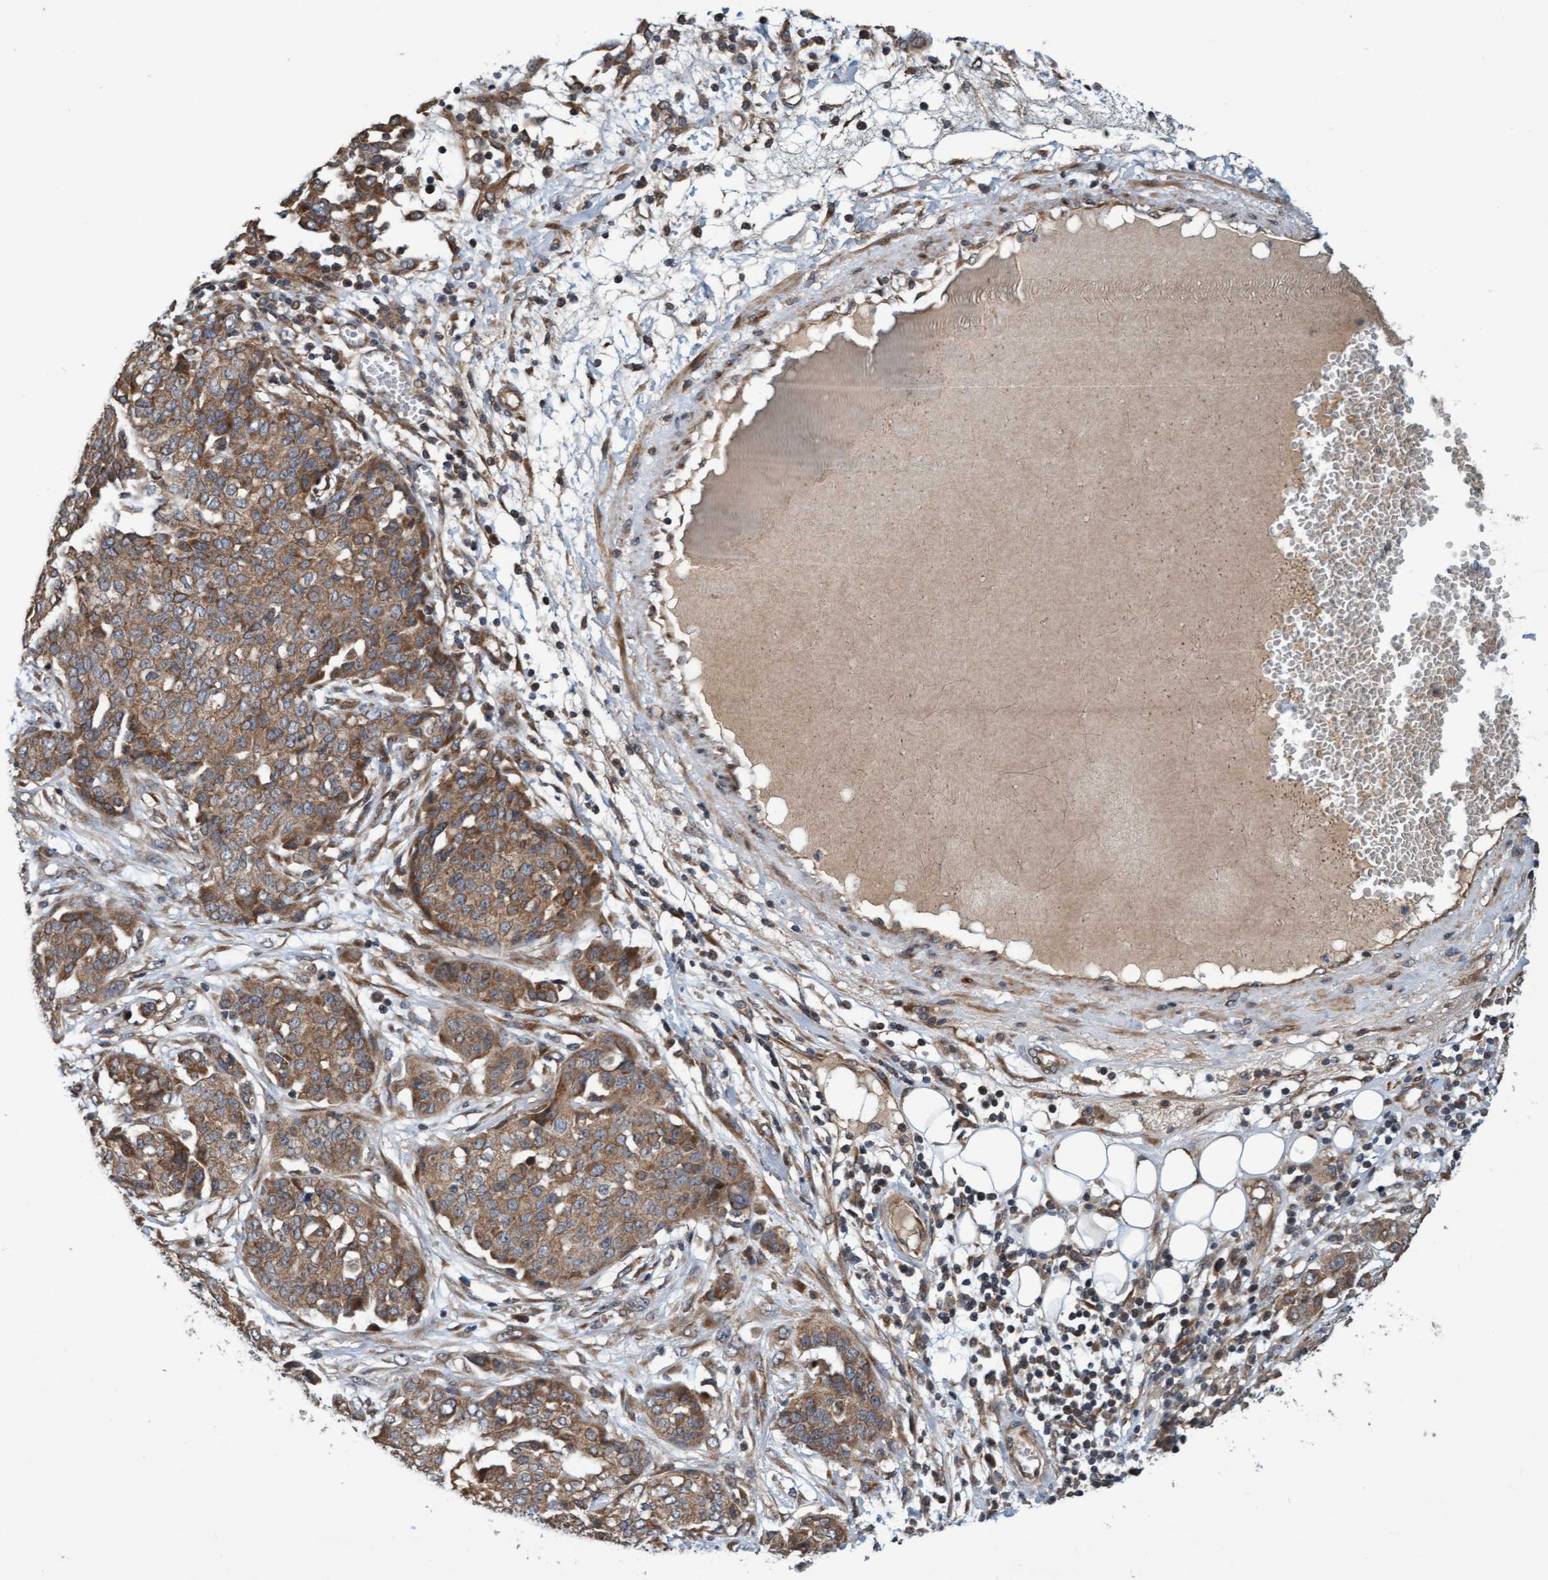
{"staining": {"intensity": "weak", "quantity": ">75%", "location": "cytoplasmic/membranous"}, "tissue": "ovarian cancer", "cell_type": "Tumor cells", "image_type": "cancer", "snomed": [{"axis": "morphology", "description": "Cystadenocarcinoma, serous, NOS"}, {"axis": "topography", "description": "Soft tissue"}, {"axis": "topography", "description": "Ovary"}], "caption": "High-power microscopy captured an IHC image of ovarian cancer (serous cystadenocarcinoma), revealing weak cytoplasmic/membranous staining in about >75% of tumor cells. (DAB (3,3'-diaminobenzidine) IHC, brown staining for protein, blue staining for nuclei).", "gene": "MLXIP", "patient": {"sex": "female", "age": 57}}